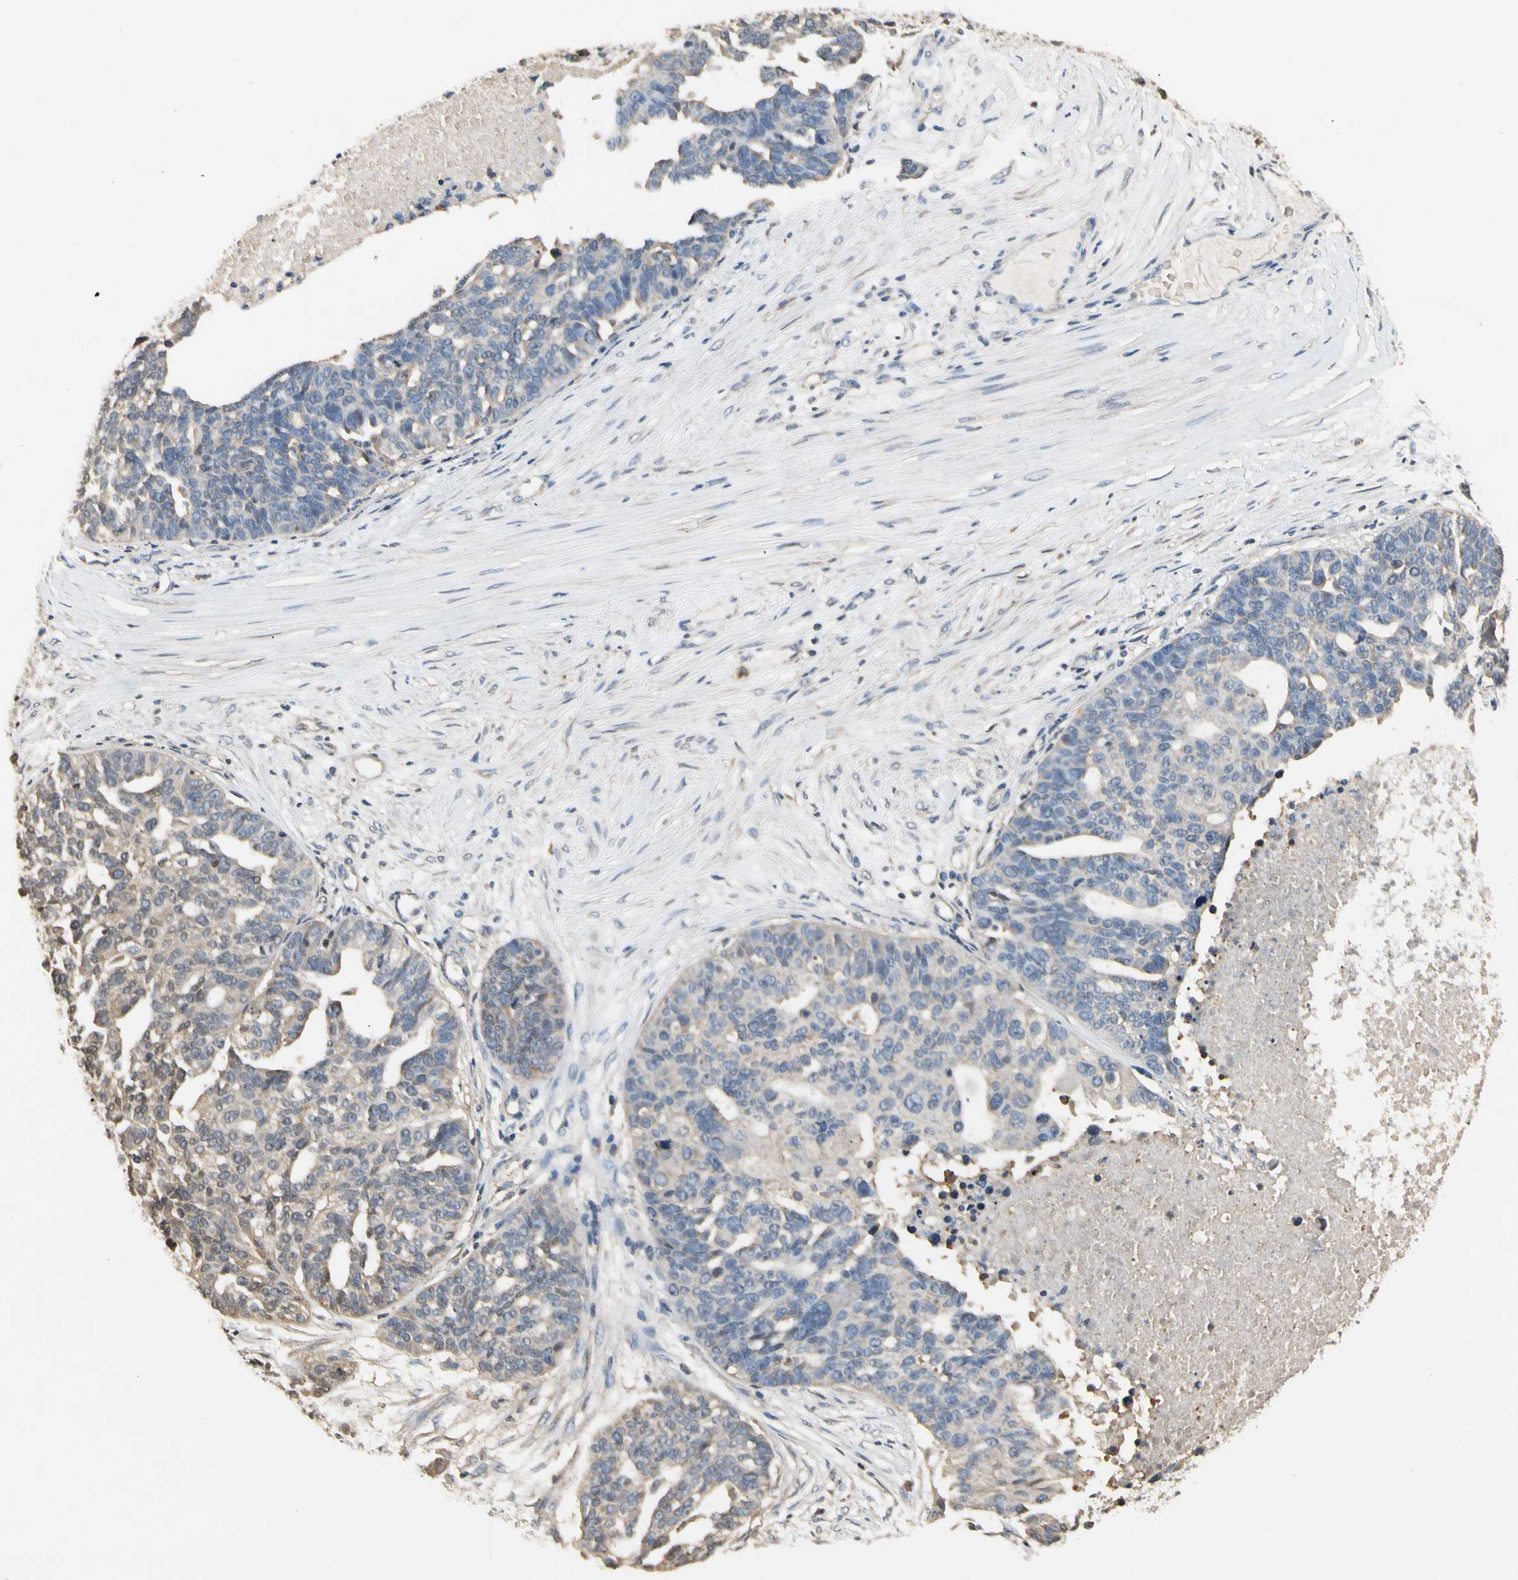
{"staining": {"intensity": "weak", "quantity": "25%-75%", "location": "cytoplasmic/membranous"}, "tissue": "ovarian cancer", "cell_type": "Tumor cells", "image_type": "cancer", "snomed": [{"axis": "morphology", "description": "Cystadenocarcinoma, serous, NOS"}, {"axis": "topography", "description": "Ovary"}], "caption": "The immunohistochemical stain shows weak cytoplasmic/membranous positivity in tumor cells of ovarian serous cystadenocarcinoma tissue. (Stains: DAB (3,3'-diaminobenzidine) in brown, nuclei in blue, Microscopy: brightfield microscopy at high magnification).", "gene": "SOD1", "patient": {"sex": "female", "age": 59}}